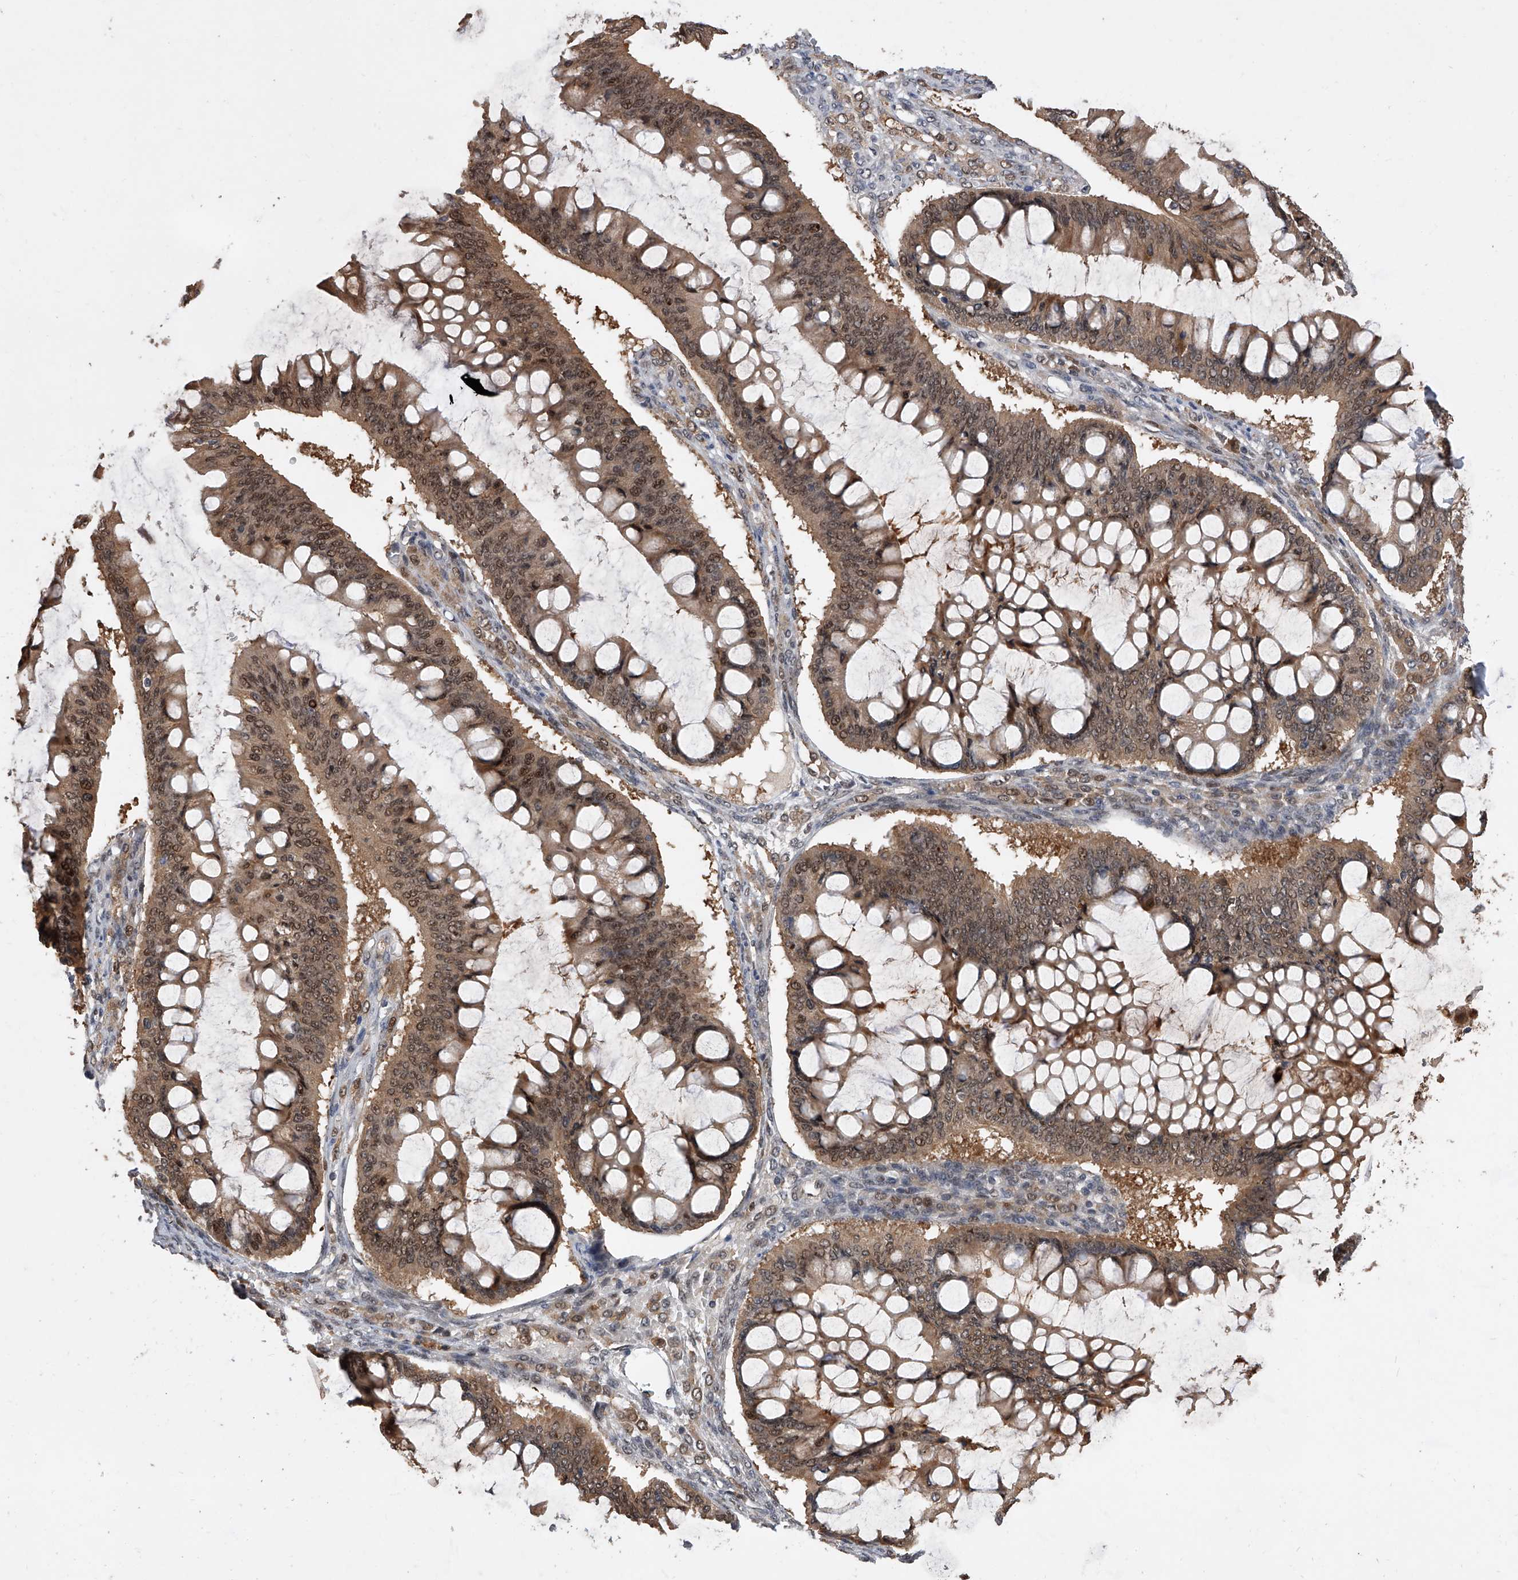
{"staining": {"intensity": "moderate", "quantity": ">75%", "location": "cytoplasmic/membranous,nuclear"}, "tissue": "ovarian cancer", "cell_type": "Tumor cells", "image_type": "cancer", "snomed": [{"axis": "morphology", "description": "Cystadenocarcinoma, mucinous, NOS"}, {"axis": "topography", "description": "Ovary"}], "caption": "Immunohistochemical staining of human ovarian mucinous cystadenocarcinoma displays medium levels of moderate cytoplasmic/membranous and nuclear staining in about >75% of tumor cells. (IHC, brightfield microscopy, high magnification).", "gene": "BHLHE23", "patient": {"sex": "female", "age": 73}}